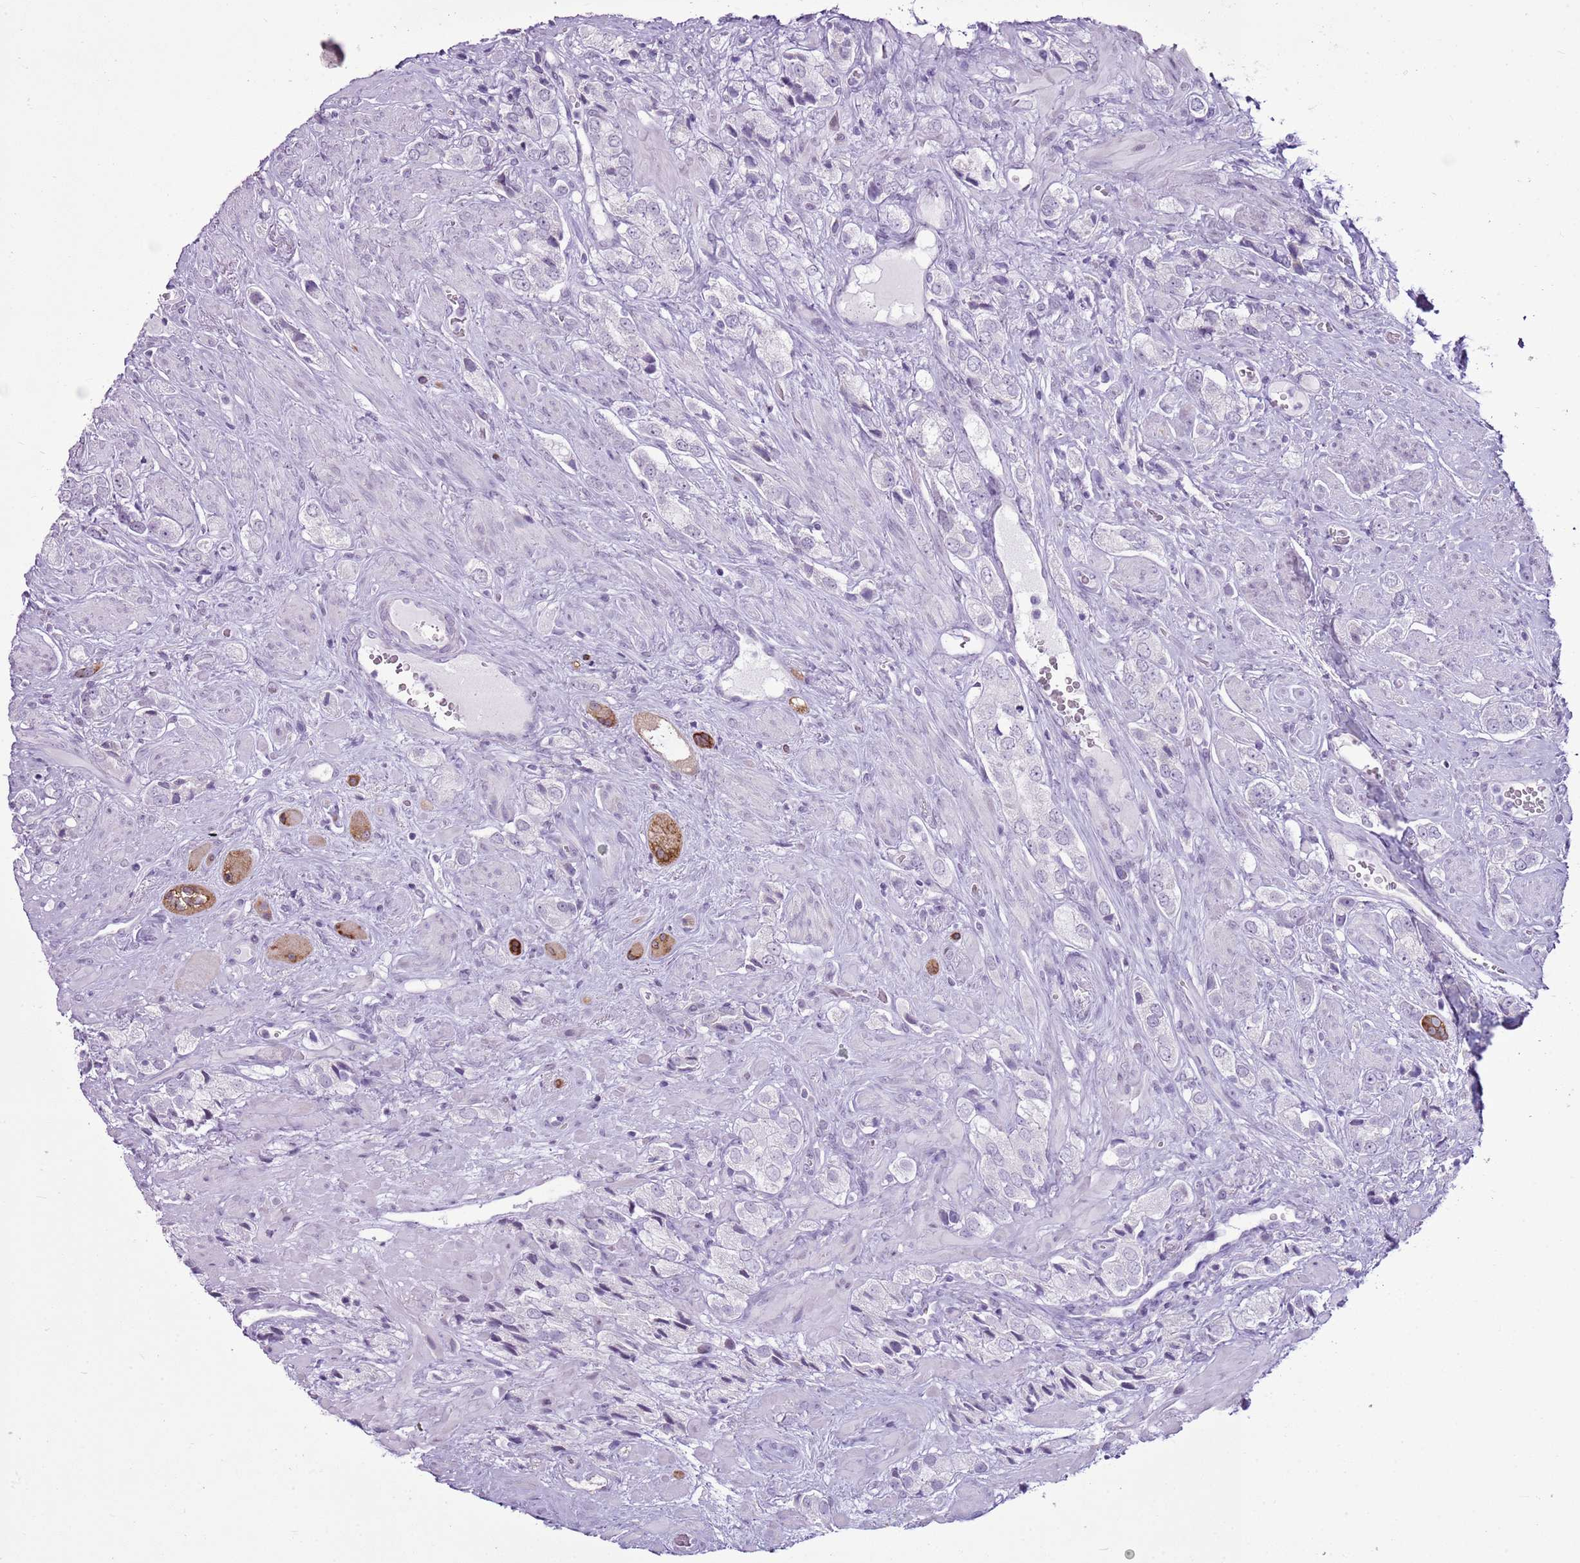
{"staining": {"intensity": "negative", "quantity": "none", "location": "none"}, "tissue": "prostate cancer", "cell_type": "Tumor cells", "image_type": "cancer", "snomed": [{"axis": "morphology", "description": "Adenocarcinoma, High grade"}, {"axis": "topography", "description": "Prostate and seminal vesicle, NOS"}], "caption": "This is an IHC micrograph of prostate cancer. There is no expression in tumor cells.", "gene": "RPL3L", "patient": {"sex": "male", "age": 64}}